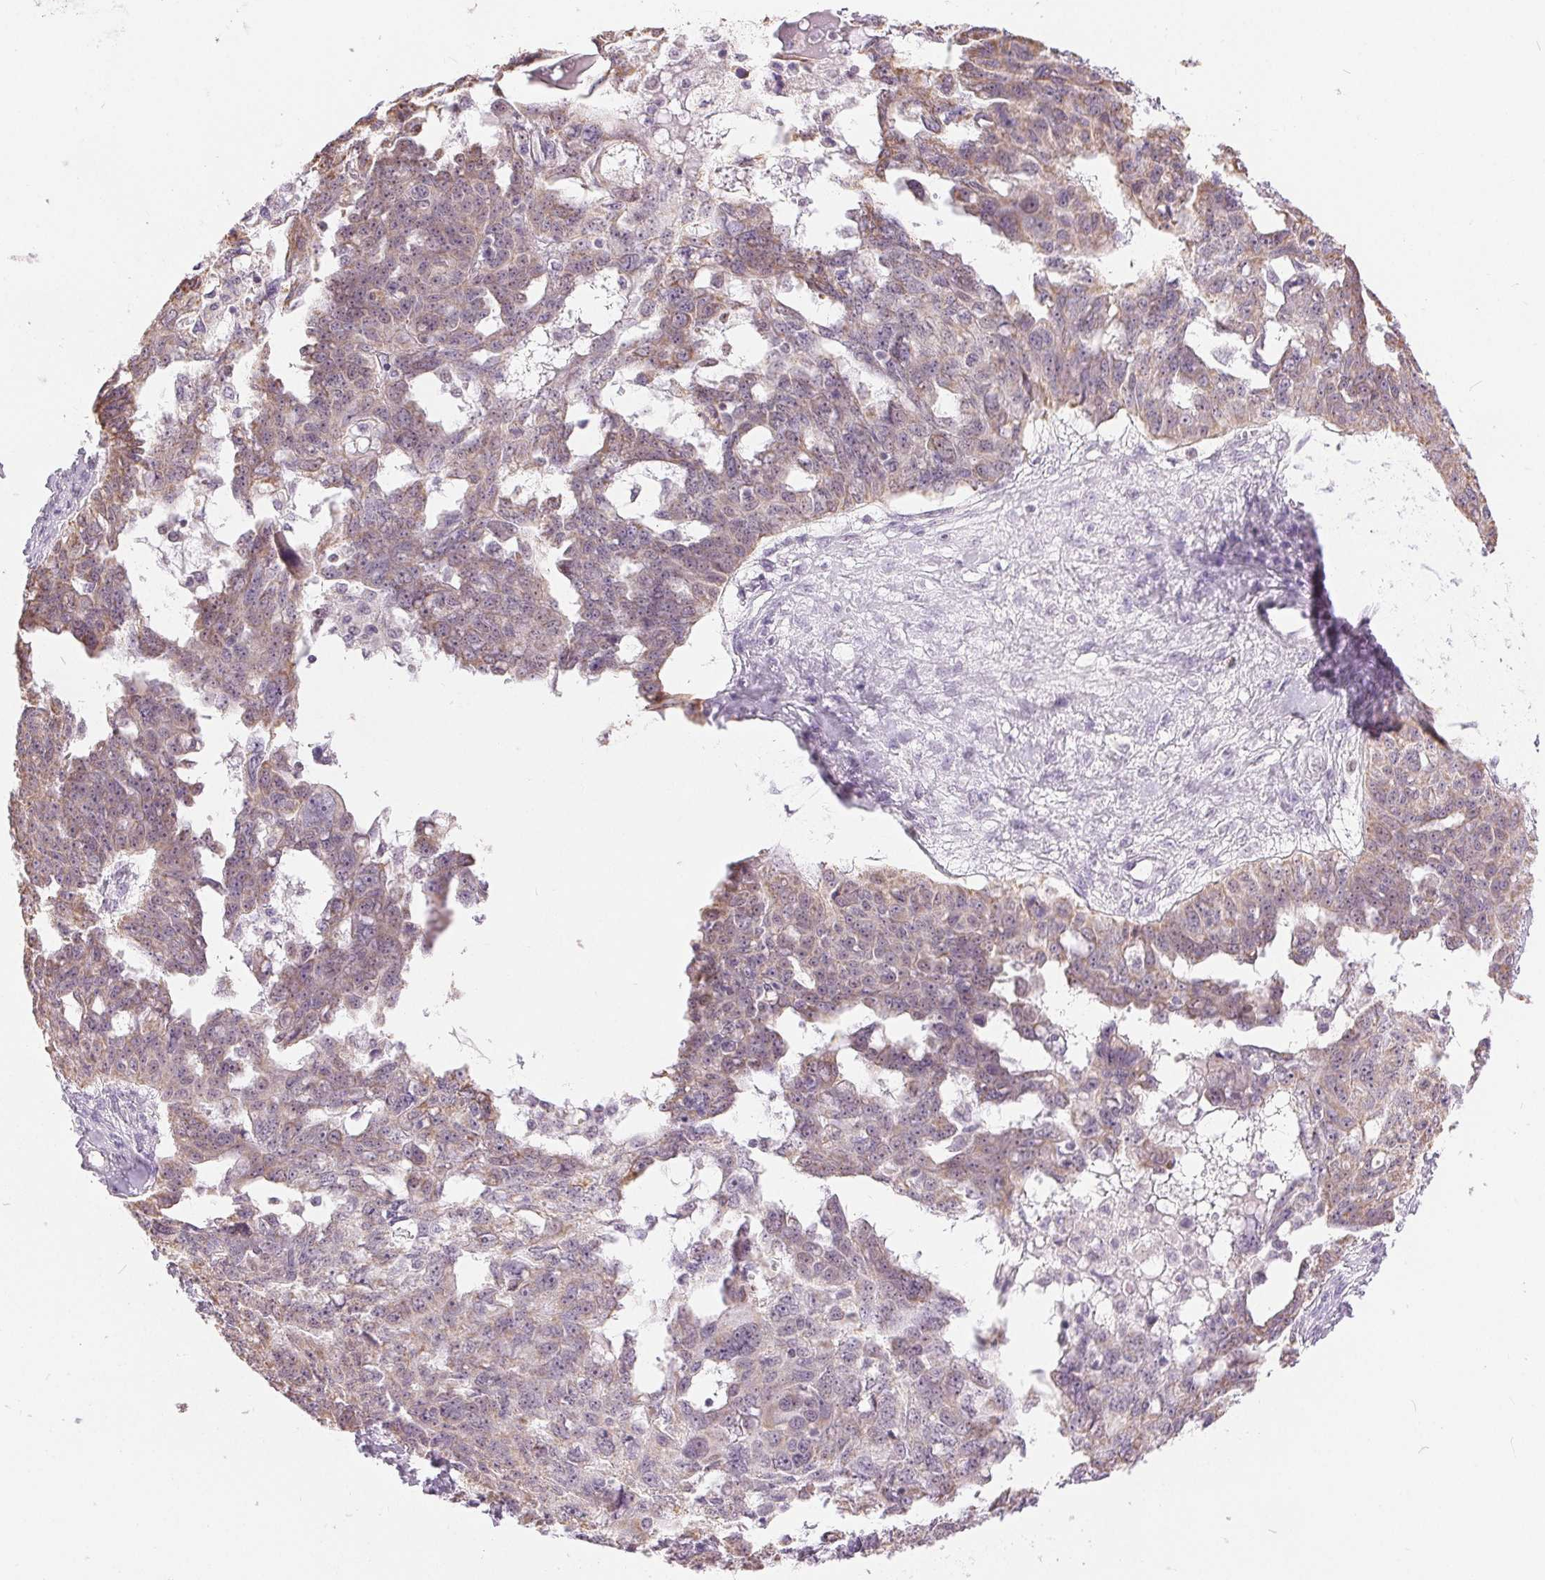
{"staining": {"intensity": "weak", "quantity": "25%-75%", "location": "cytoplasmic/membranous"}, "tissue": "ovarian cancer", "cell_type": "Tumor cells", "image_type": "cancer", "snomed": [{"axis": "morphology", "description": "Carcinoma, endometroid"}, {"axis": "topography", "description": "Ovary"}], "caption": "This micrograph exhibits immunohistochemistry (IHC) staining of human ovarian endometroid carcinoma, with low weak cytoplasmic/membranous positivity in approximately 25%-75% of tumor cells.", "gene": "POU2F2", "patient": {"sex": "female", "age": 70}}